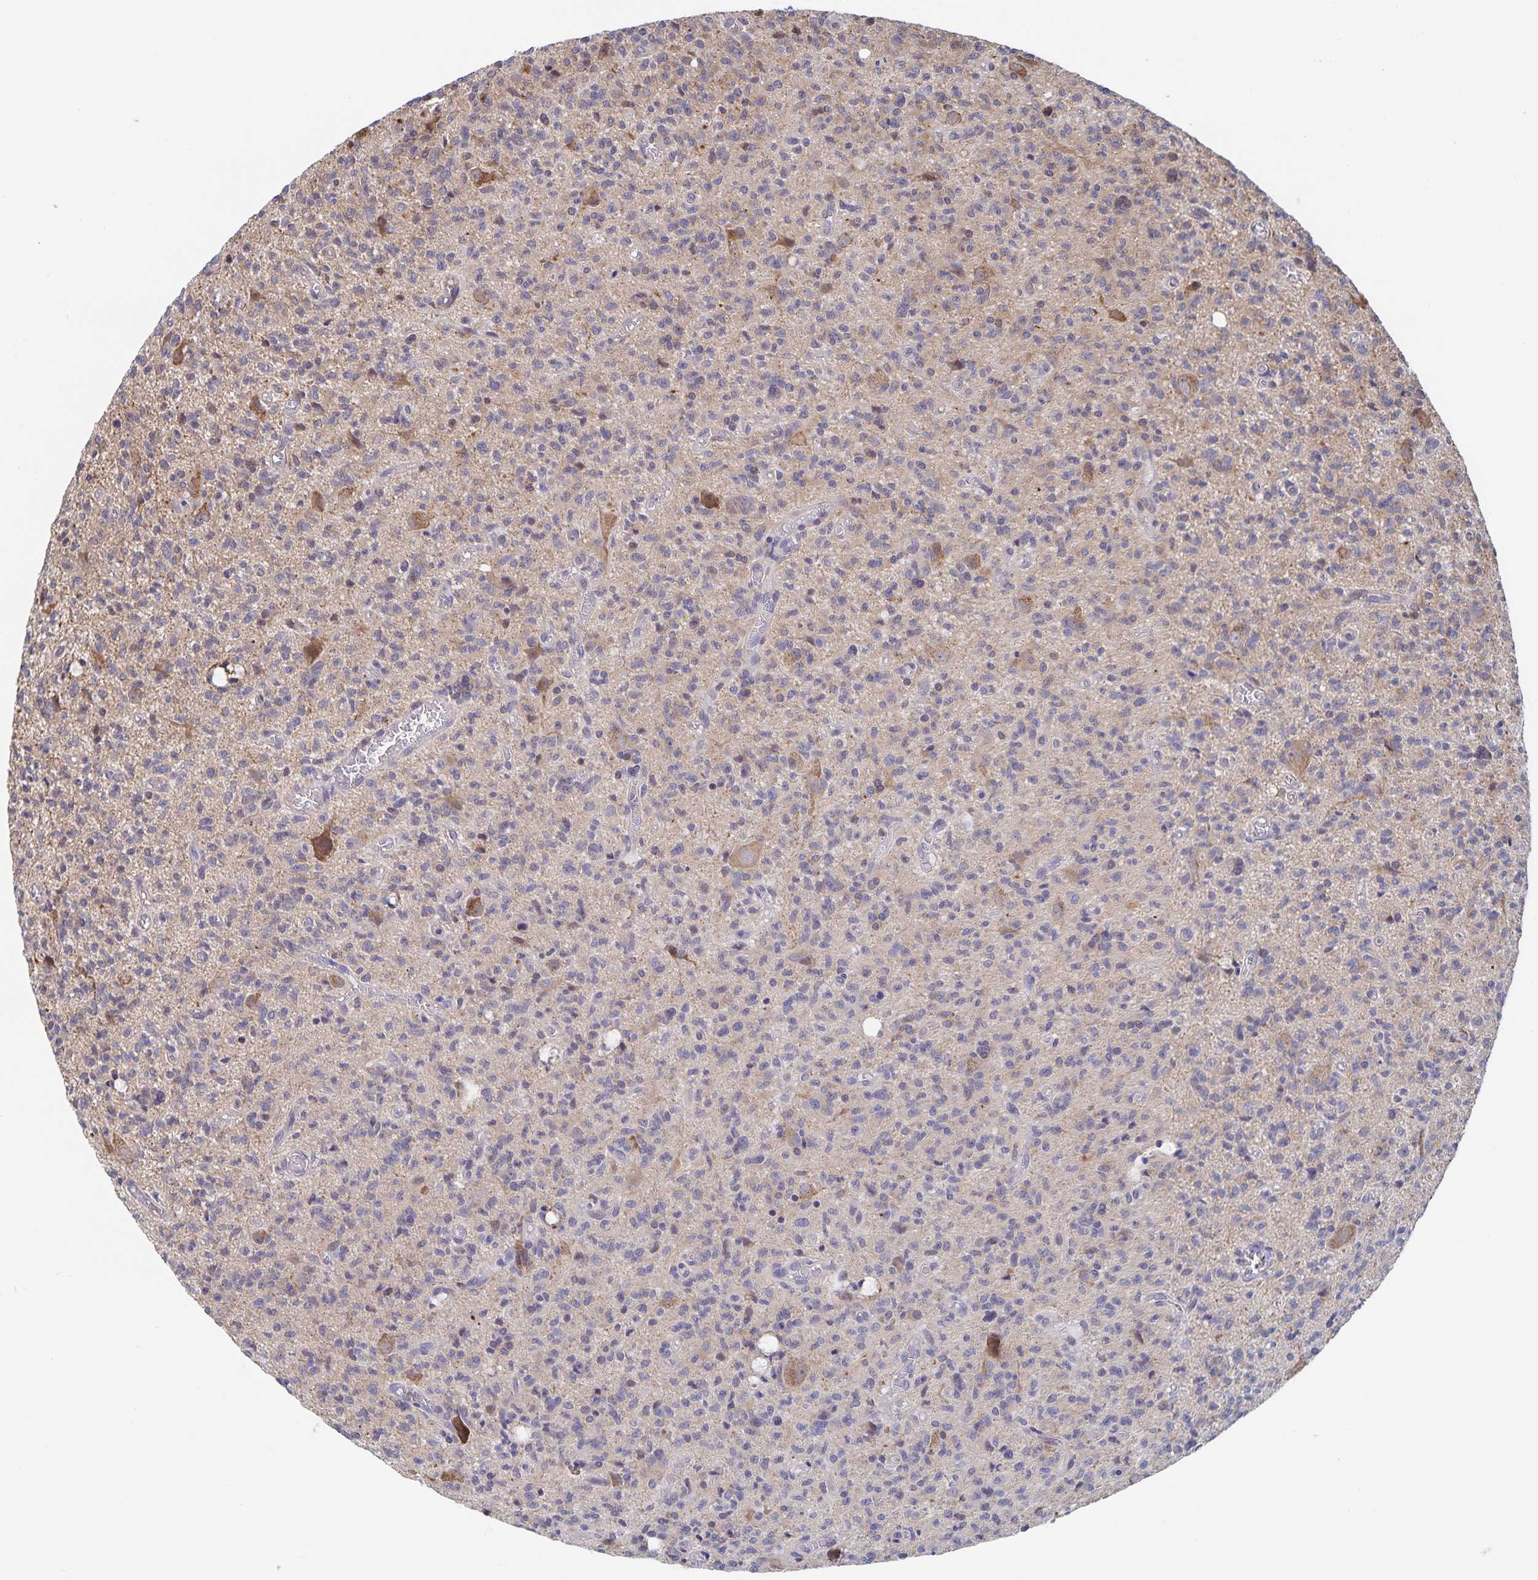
{"staining": {"intensity": "weak", "quantity": "<25%", "location": "cytoplasmic/membranous"}, "tissue": "glioma", "cell_type": "Tumor cells", "image_type": "cancer", "snomed": [{"axis": "morphology", "description": "Glioma, malignant, Low grade"}, {"axis": "topography", "description": "Brain"}], "caption": "High magnification brightfield microscopy of glioma stained with DAB (3,3'-diaminobenzidine) (brown) and counterstained with hematoxylin (blue): tumor cells show no significant expression.", "gene": "ACACA", "patient": {"sex": "male", "age": 64}}